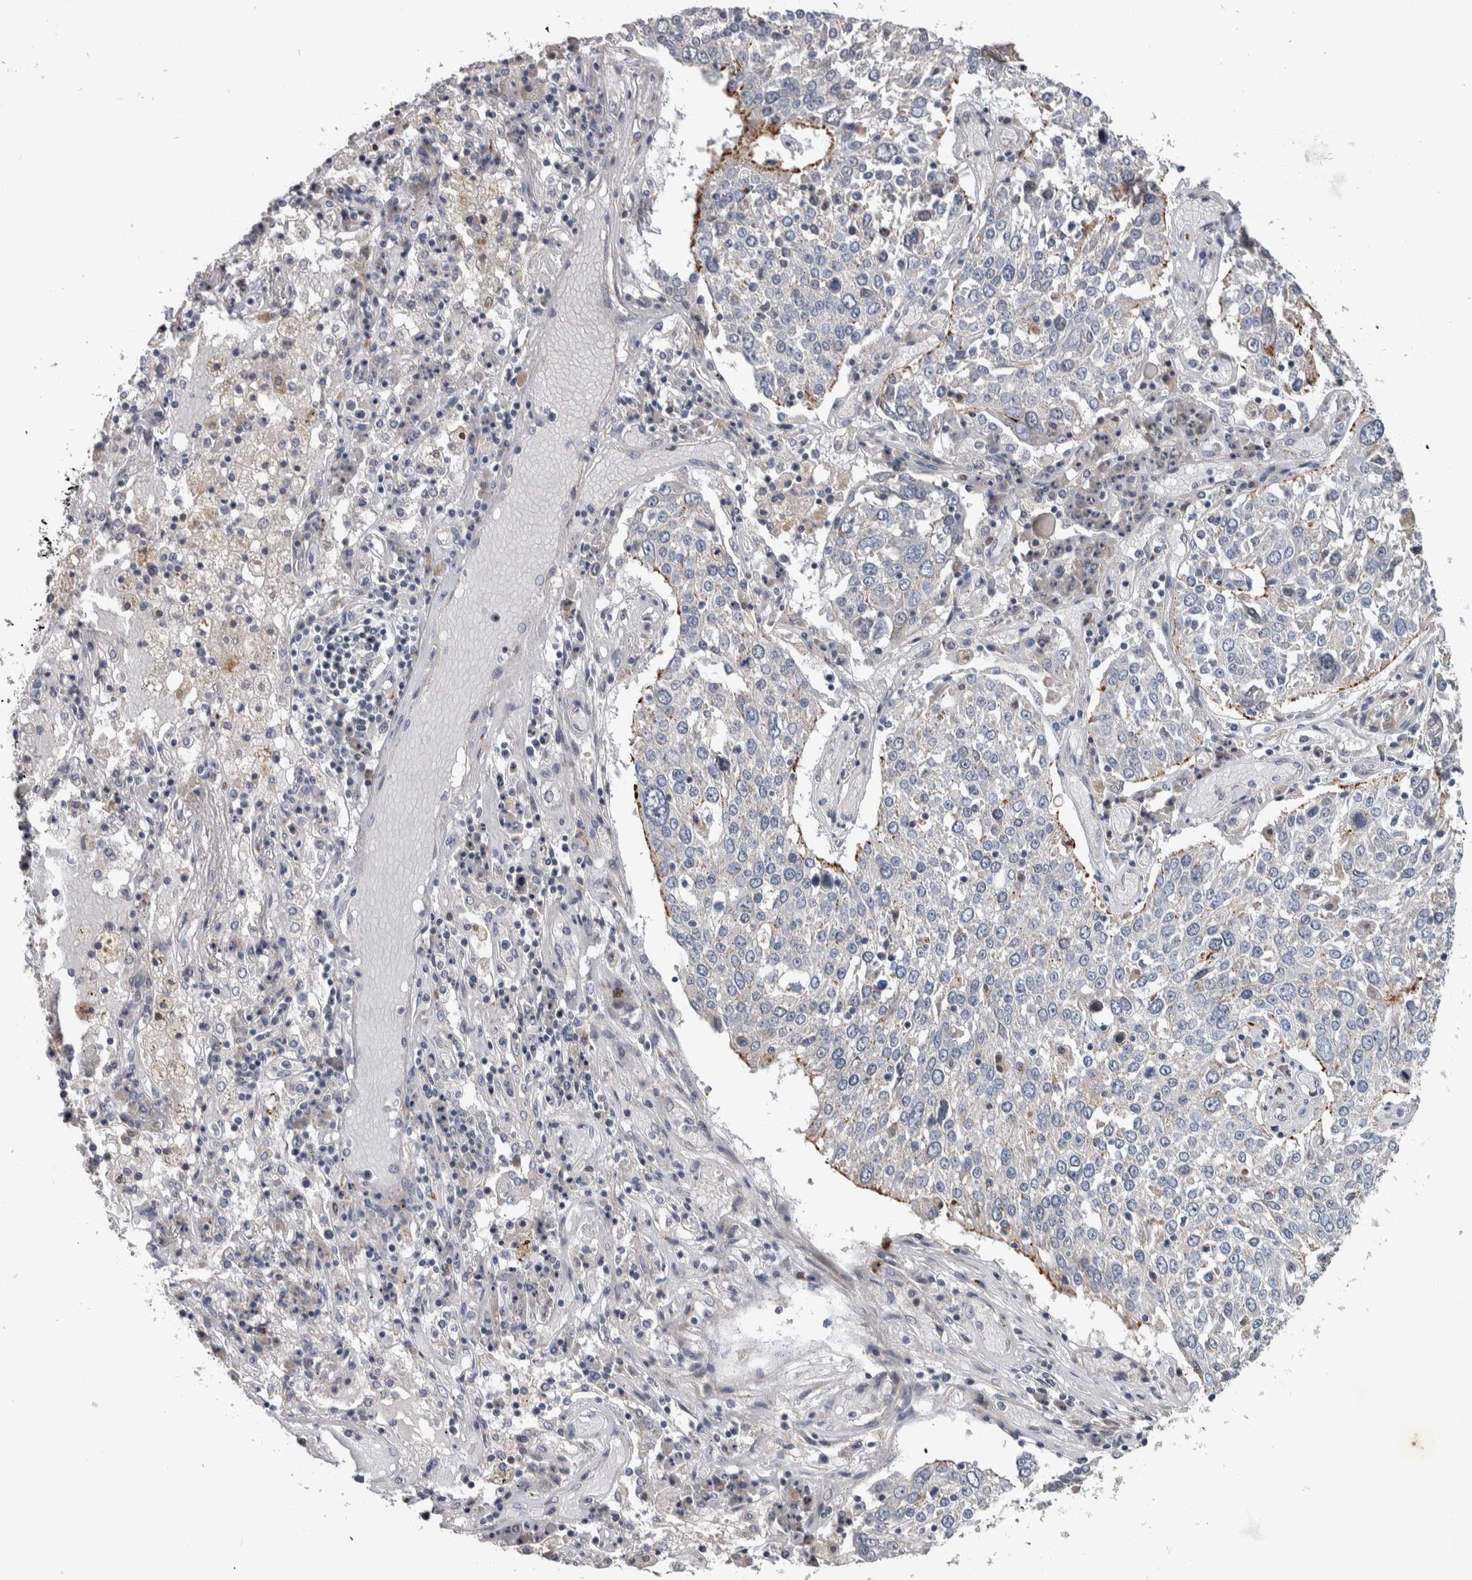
{"staining": {"intensity": "moderate", "quantity": "<25%", "location": "cytoplasmic/membranous"}, "tissue": "lung cancer", "cell_type": "Tumor cells", "image_type": "cancer", "snomed": [{"axis": "morphology", "description": "Squamous cell carcinoma, NOS"}, {"axis": "topography", "description": "Lung"}], "caption": "A micrograph of human lung cancer stained for a protein demonstrates moderate cytoplasmic/membranous brown staining in tumor cells.", "gene": "FAM83G", "patient": {"sex": "male", "age": 65}}